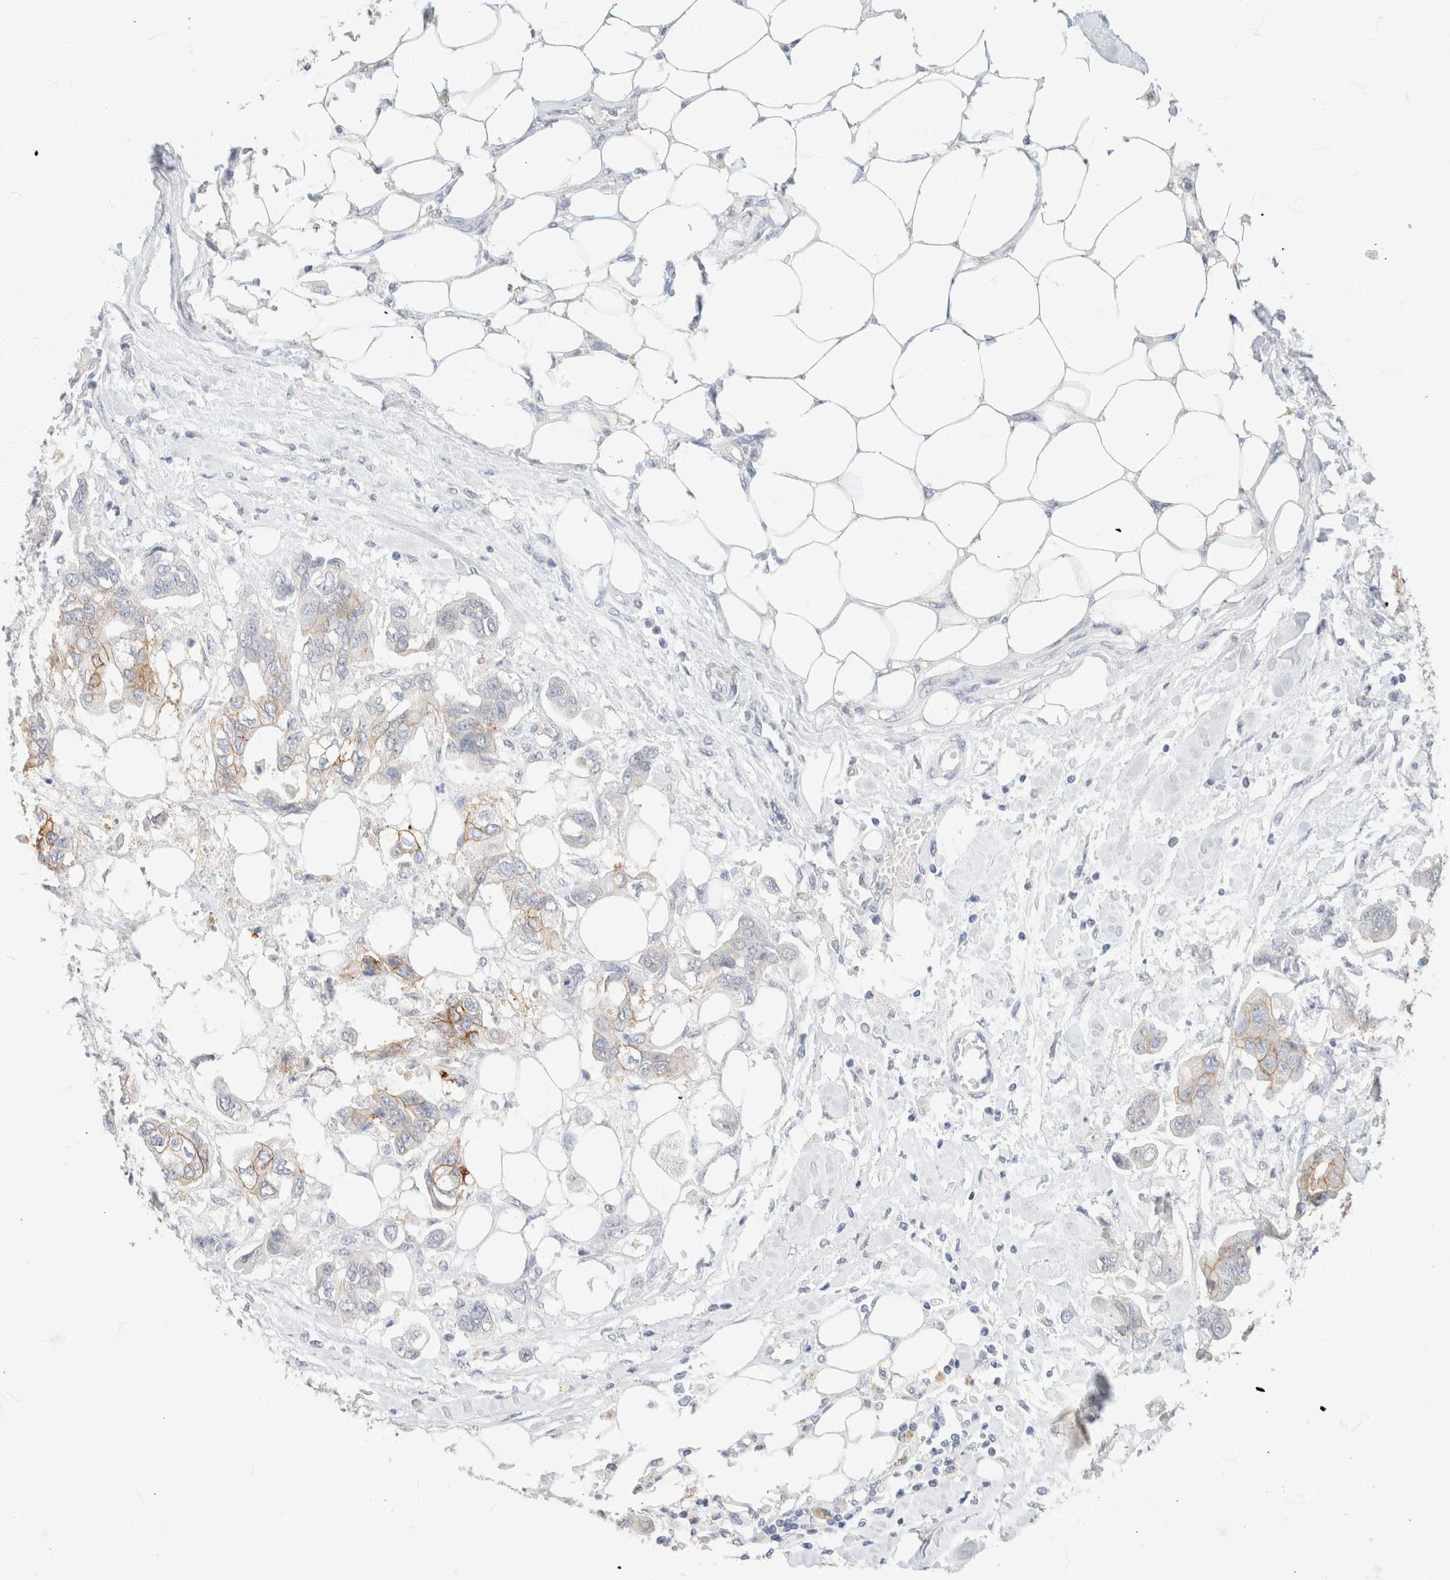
{"staining": {"intensity": "moderate", "quantity": "<25%", "location": "cytoplasmic/membranous"}, "tissue": "stomach cancer", "cell_type": "Tumor cells", "image_type": "cancer", "snomed": [{"axis": "morphology", "description": "Adenocarcinoma, NOS"}, {"axis": "topography", "description": "Stomach"}], "caption": "Tumor cells show moderate cytoplasmic/membranous expression in about <25% of cells in stomach adenocarcinoma. Ihc stains the protein in brown and the nuclei are stained blue.", "gene": "CA12", "patient": {"sex": "male", "age": 62}}